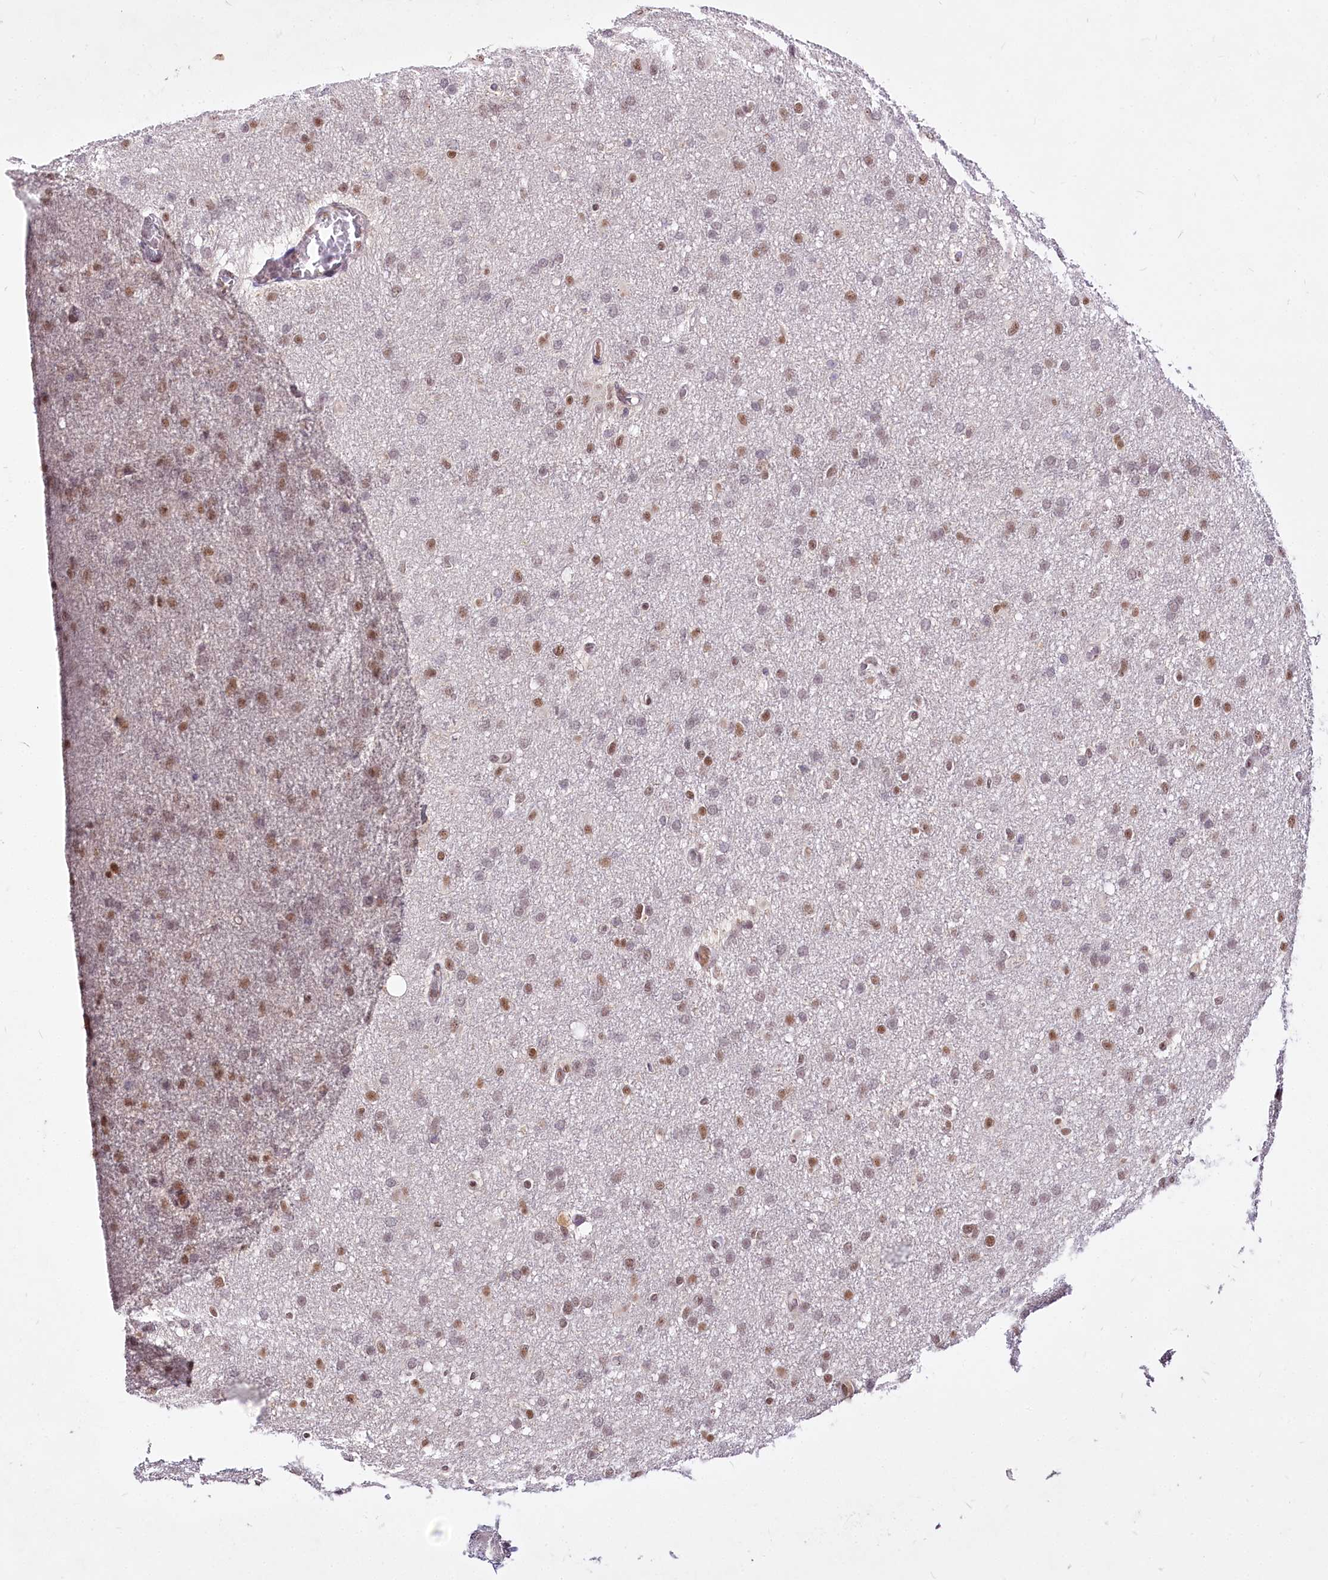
{"staining": {"intensity": "moderate", "quantity": "25%-75%", "location": "nuclear"}, "tissue": "glioma", "cell_type": "Tumor cells", "image_type": "cancer", "snomed": [{"axis": "morphology", "description": "Glioma, malignant, High grade"}, {"axis": "topography", "description": "Cerebral cortex"}], "caption": "An IHC image of tumor tissue is shown. Protein staining in brown highlights moderate nuclear positivity in glioma within tumor cells.", "gene": "POLA2", "patient": {"sex": "female", "age": 36}}